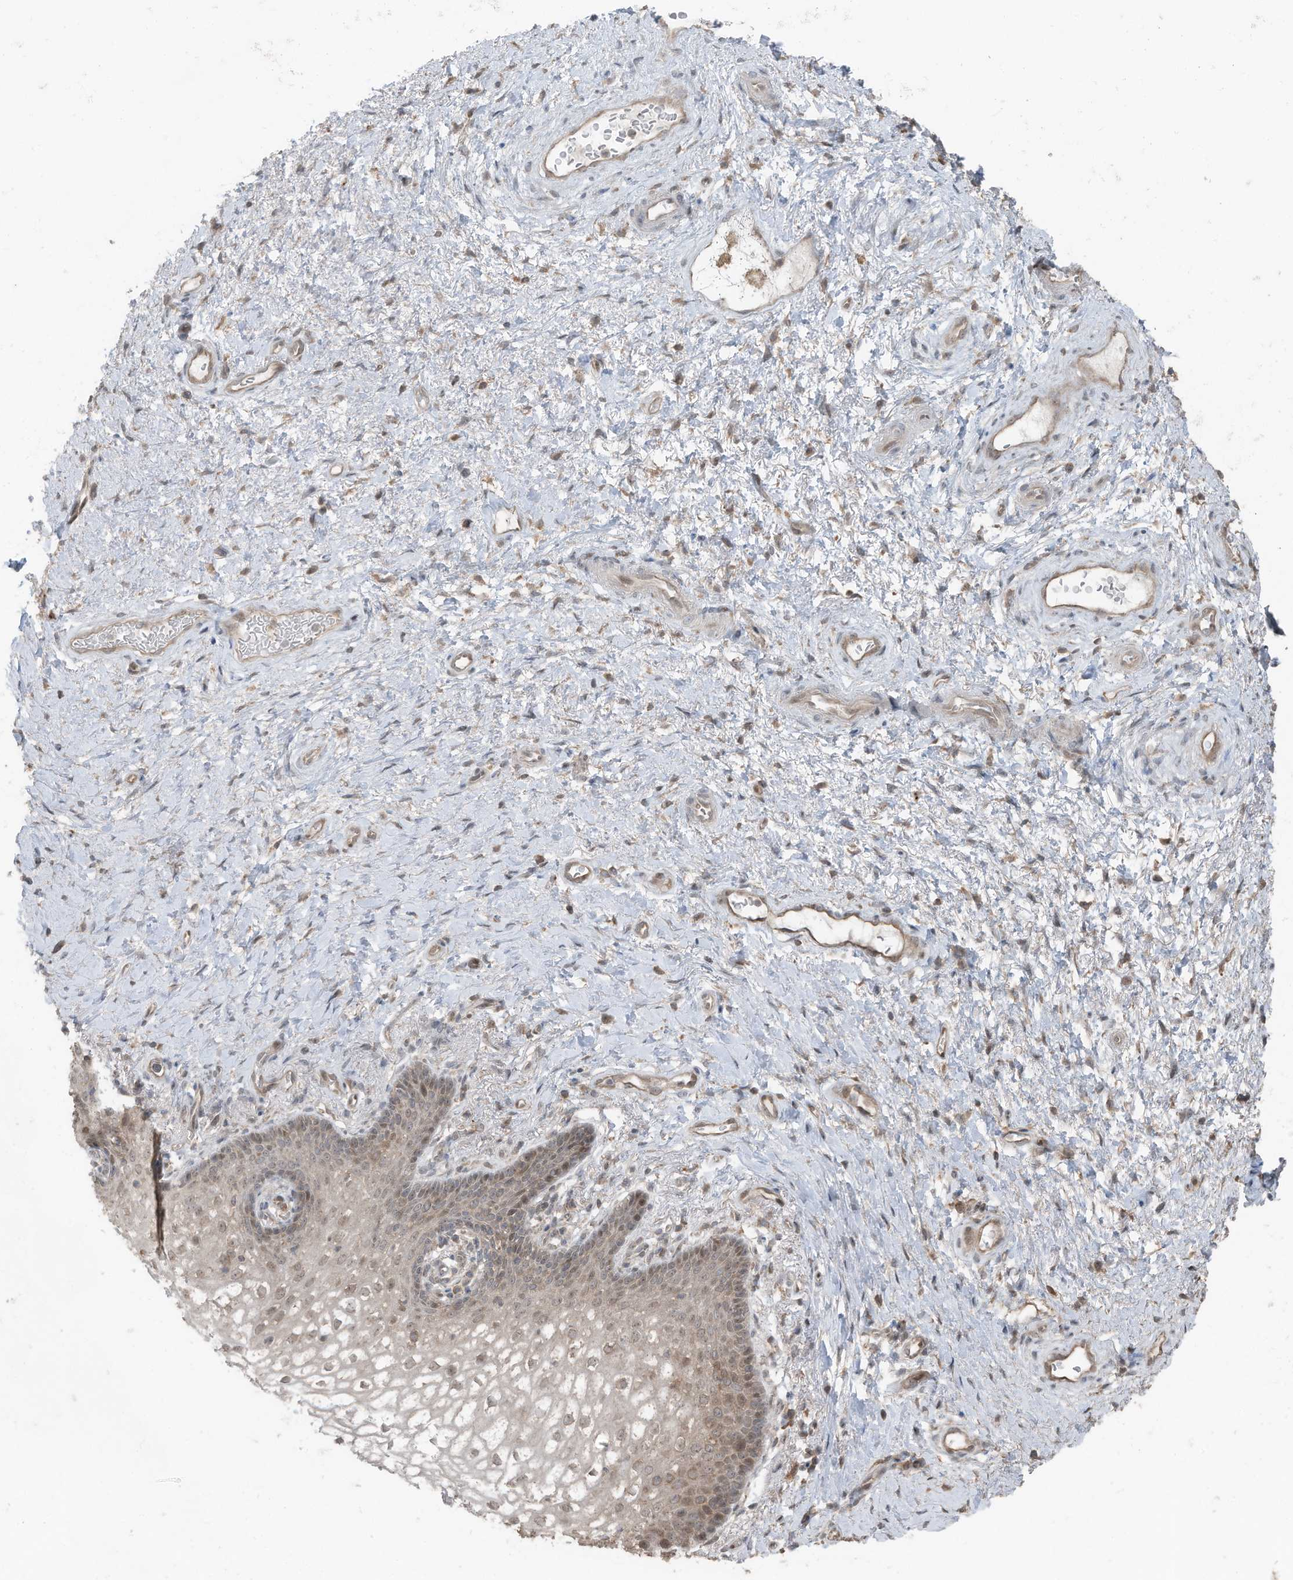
{"staining": {"intensity": "moderate", "quantity": "25%-75%", "location": "nuclear"}, "tissue": "vagina", "cell_type": "Squamous epithelial cells", "image_type": "normal", "snomed": [{"axis": "morphology", "description": "Normal tissue, NOS"}, {"axis": "topography", "description": "Vagina"}], "caption": "A histopathology image of human vagina stained for a protein displays moderate nuclear brown staining in squamous epithelial cells. The staining was performed using DAB, with brown indicating positive protein expression. Nuclei are stained blue with hematoxylin.", "gene": "TXNDC9", "patient": {"sex": "female", "age": 60}}